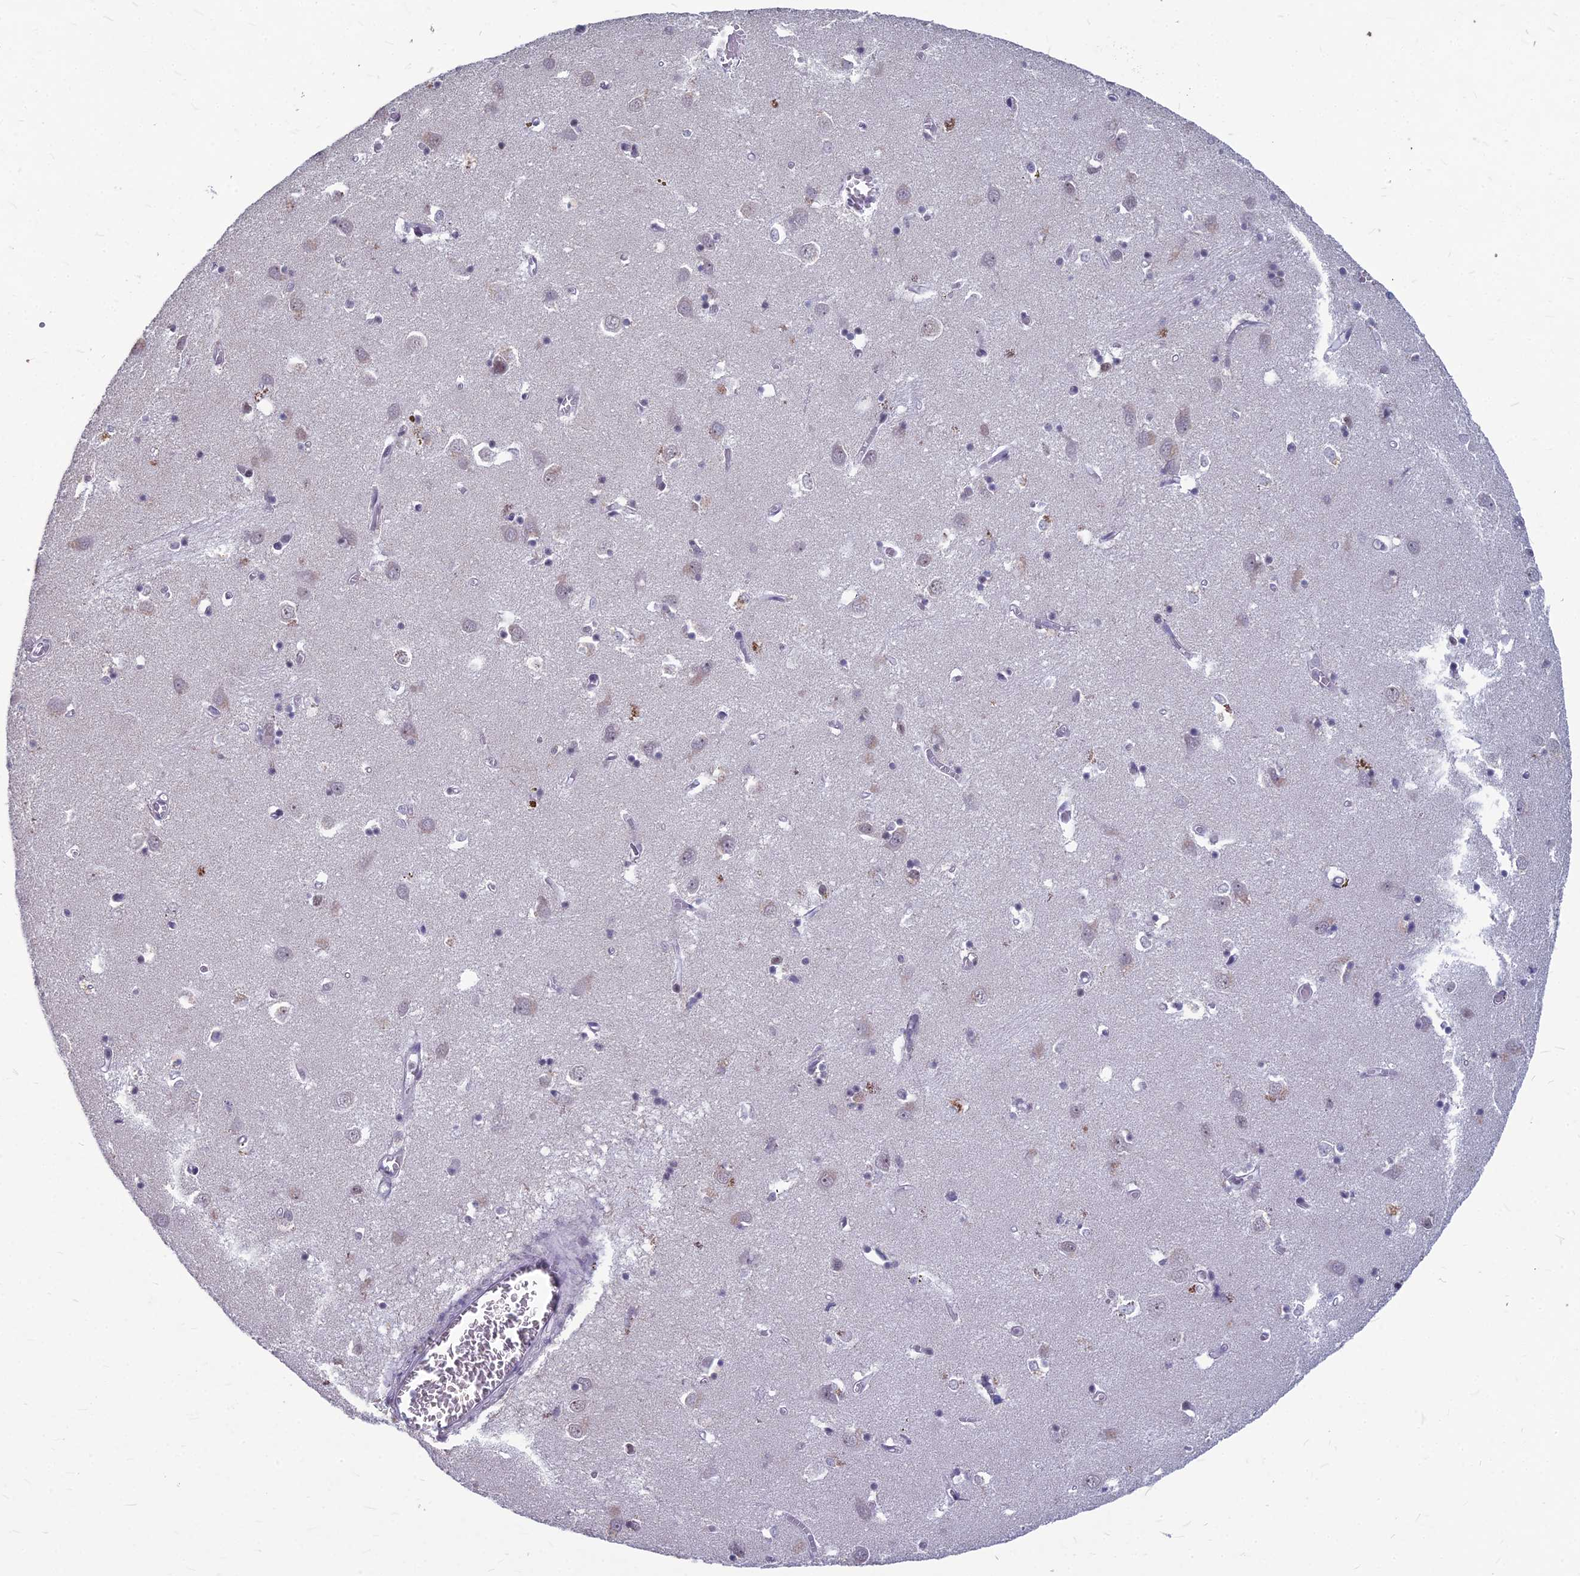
{"staining": {"intensity": "negative", "quantity": "none", "location": "none"}, "tissue": "caudate", "cell_type": "Glial cells", "image_type": "normal", "snomed": [{"axis": "morphology", "description": "Normal tissue, NOS"}, {"axis": "topography", "description": "Lateral ventricle wall"}], "caption": "High power microscopy histopathology image of an IHC photomicrograph of benign caudate, revealing no significant positivity in glial cells.", "gene": "KAT7", "patient": {"sex": "male", "age": 70}}